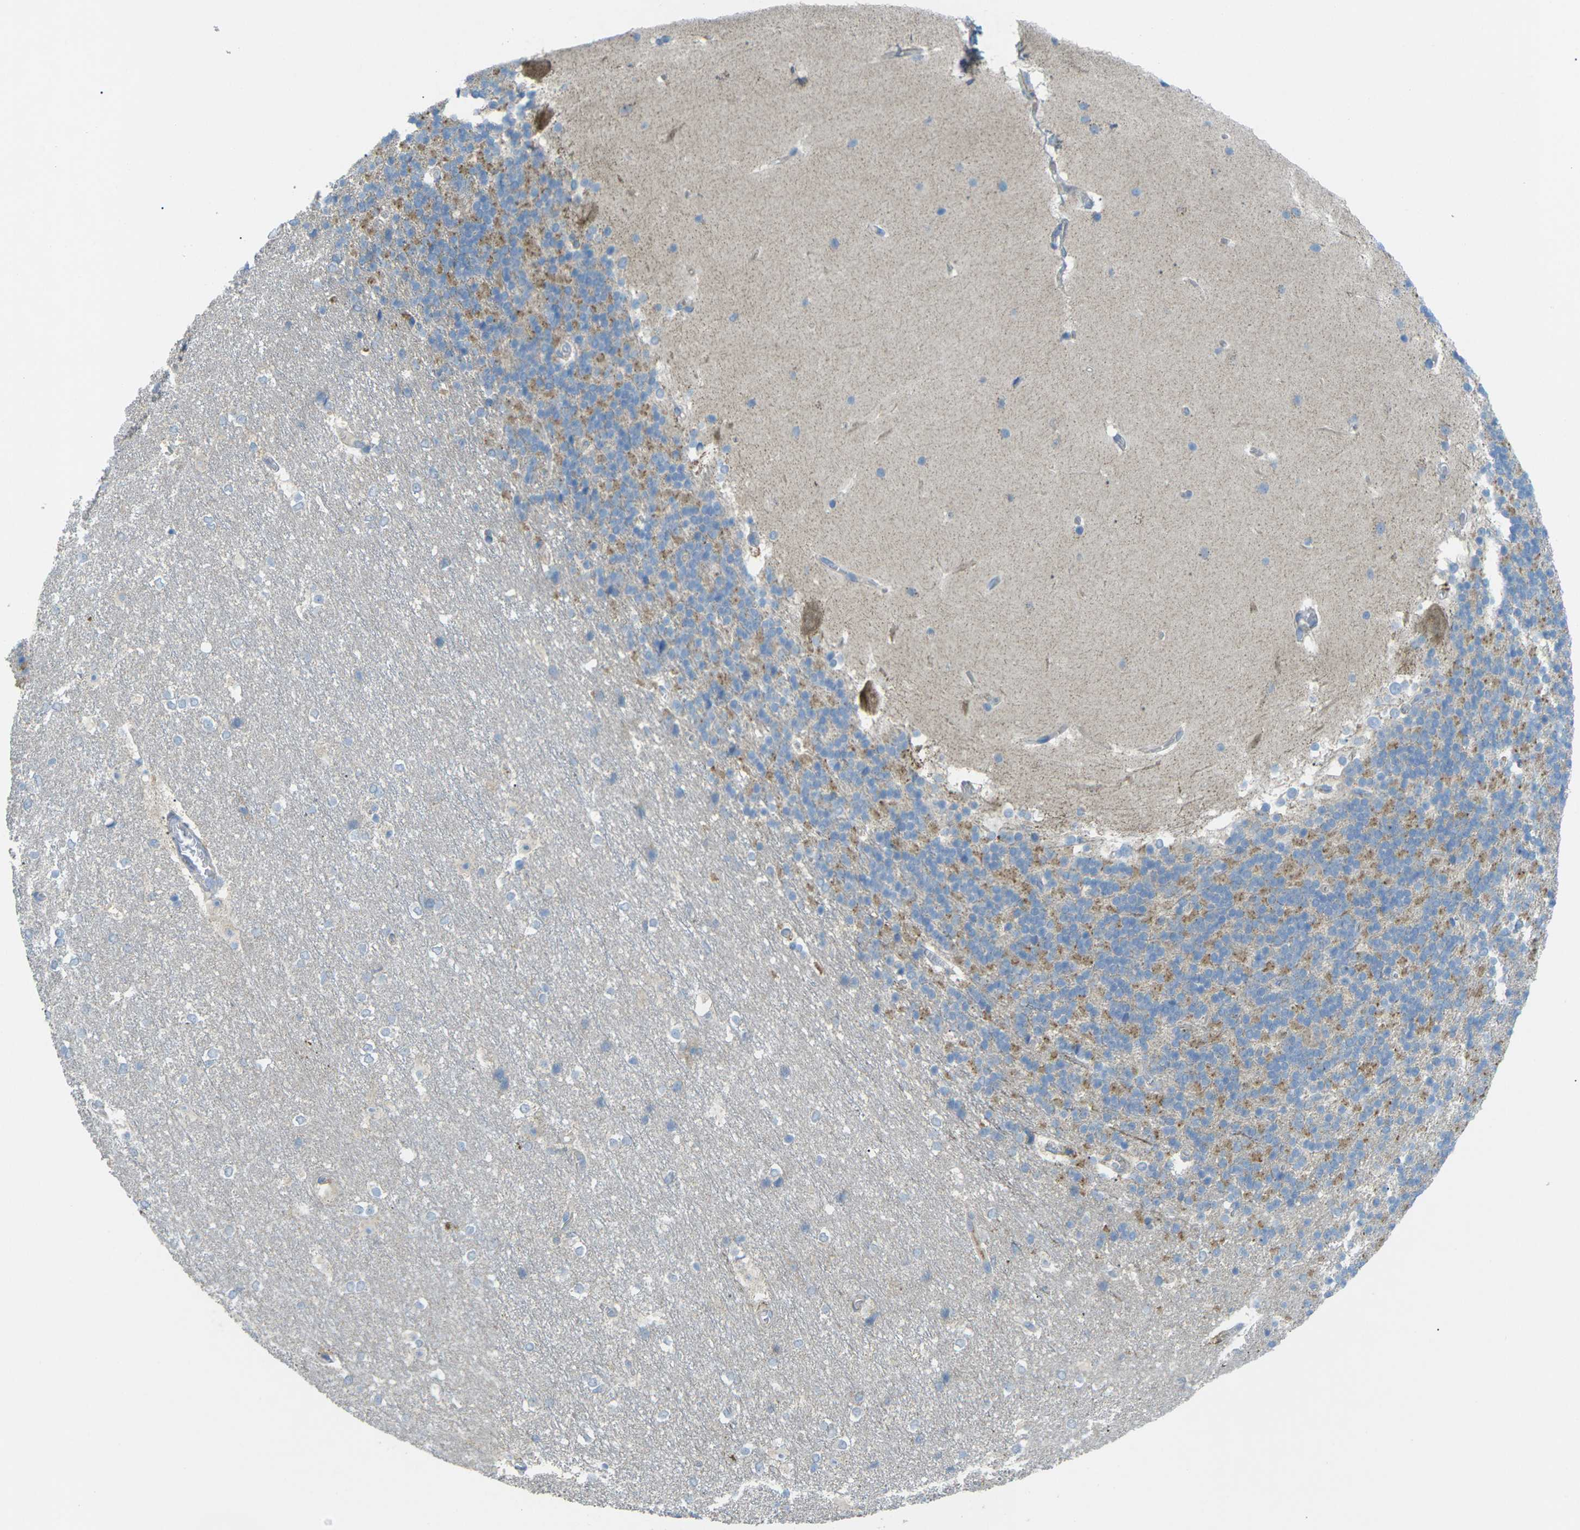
{"staining": {"intensity": "moderate", "quantity": "25%-75%", "location": "cytoplasmic/membranous"}, "tissue": "cerebellum", "cell_type": "Cells in granular layer", "image_type": "normal", "snomed": [{"axis": "morphology", "description": "Normal tissue, NOS"}, {"axis": "topography", "description": "Cerebellum"}], "caption": "Cells in granular layer exhibit medium levels of moderate cytoplasmic/membranous expression in about 25%-75% of cells in normal cerebellum.", "gene": "MYLK4", "patient": {"sex": "female", "age": 19}}